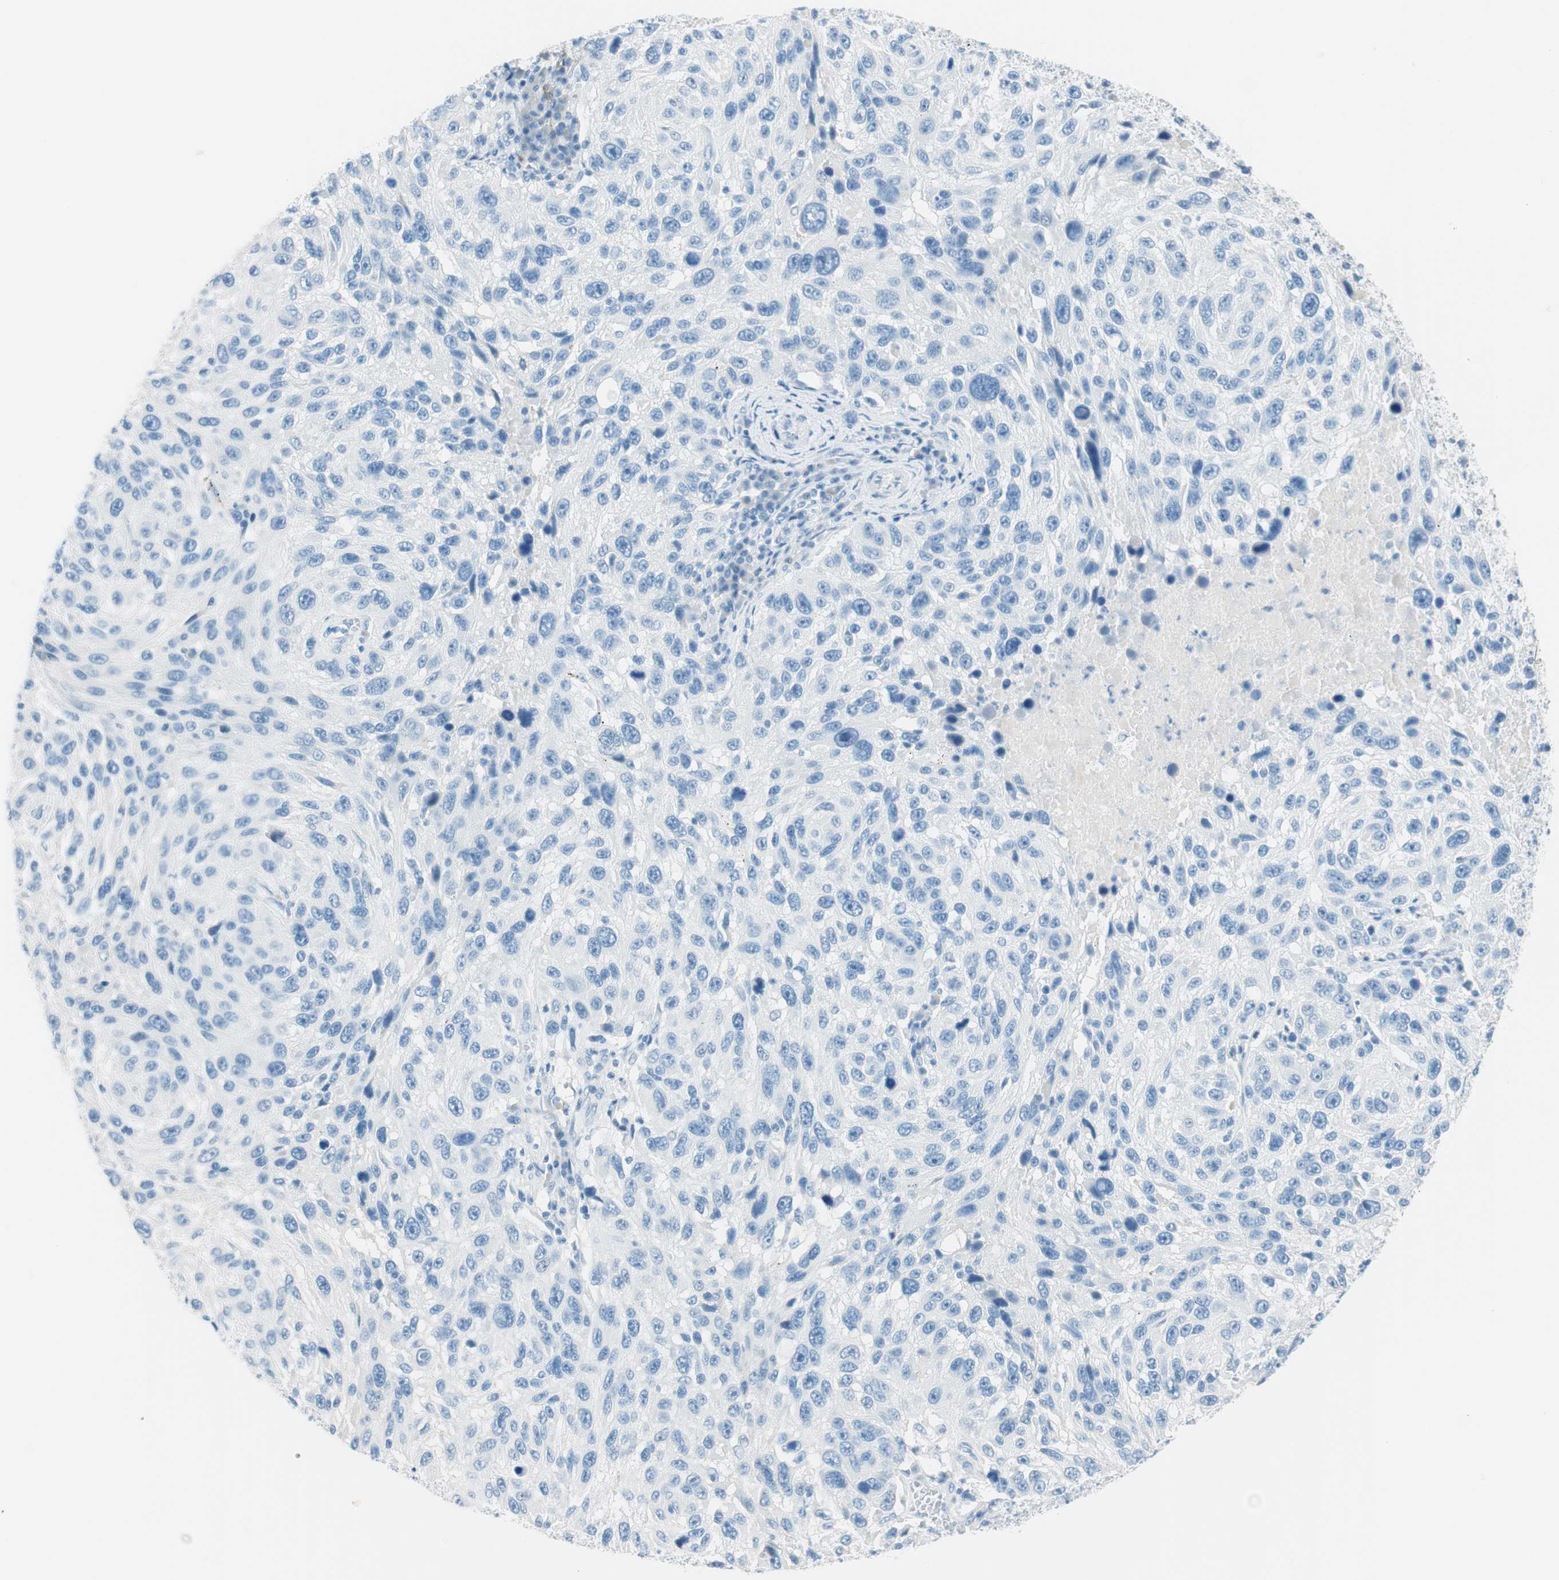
{"staining": {"intensity": "negative", "quantity": "none", "location": "none"}, "tissue": "melanoma", "cell_type": "Tumor cells", "image_type": "cancer", "snomed": [{"axis": "morphology", "description": "Malignant melanoma, NOS"}, {"axis": "topography", "description": "Skin"}], "caption": "DAB immunohistochemical staining of human melanoma demonstrates no significant expression in tumor cells.", "gene": "TNFRSF13C", "patient": {"sex": "male", "age": 53}}